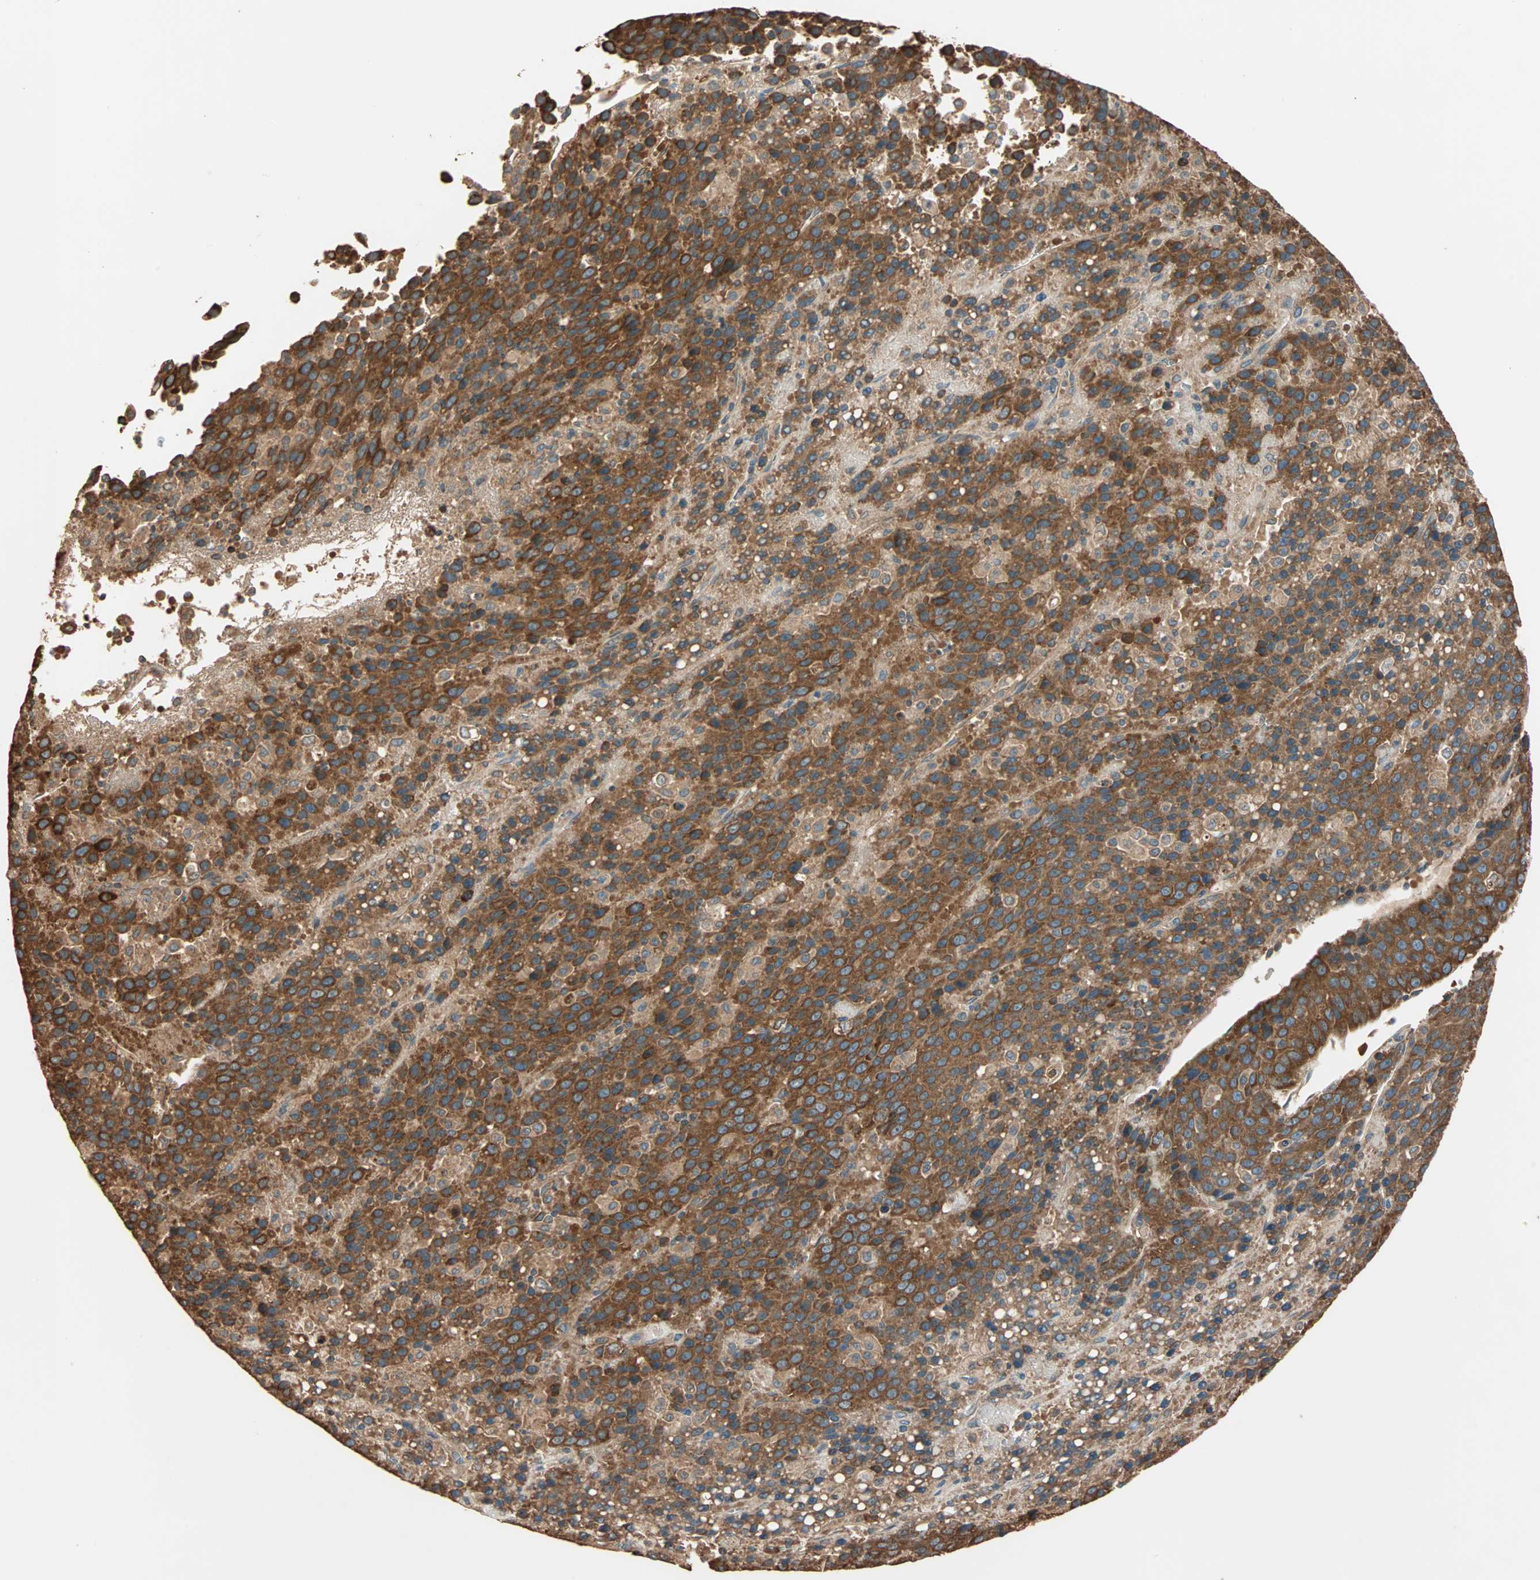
{"staining": {"intensity": "strong", "quantity": ">75%", "location": "cytoplasmic/membranous"}, "tissue": "liver cancer", "cell_type": "Tumor cells", "image_type": "cancer", "snomed": [{"axis": "morphology", "description": "Carcinoma, Hepatocellular, NOS"}, {"axis": "topography", "description": "Liver"}], "caption": "A high amount of strong cytoplasmic/membranous staining is seen in approximately >75% of tumor cells in hepatocellular carcinoma (liver) tissue.", "gene": "EIF4G2", "patient": {"sex": "female", "age": 53}}